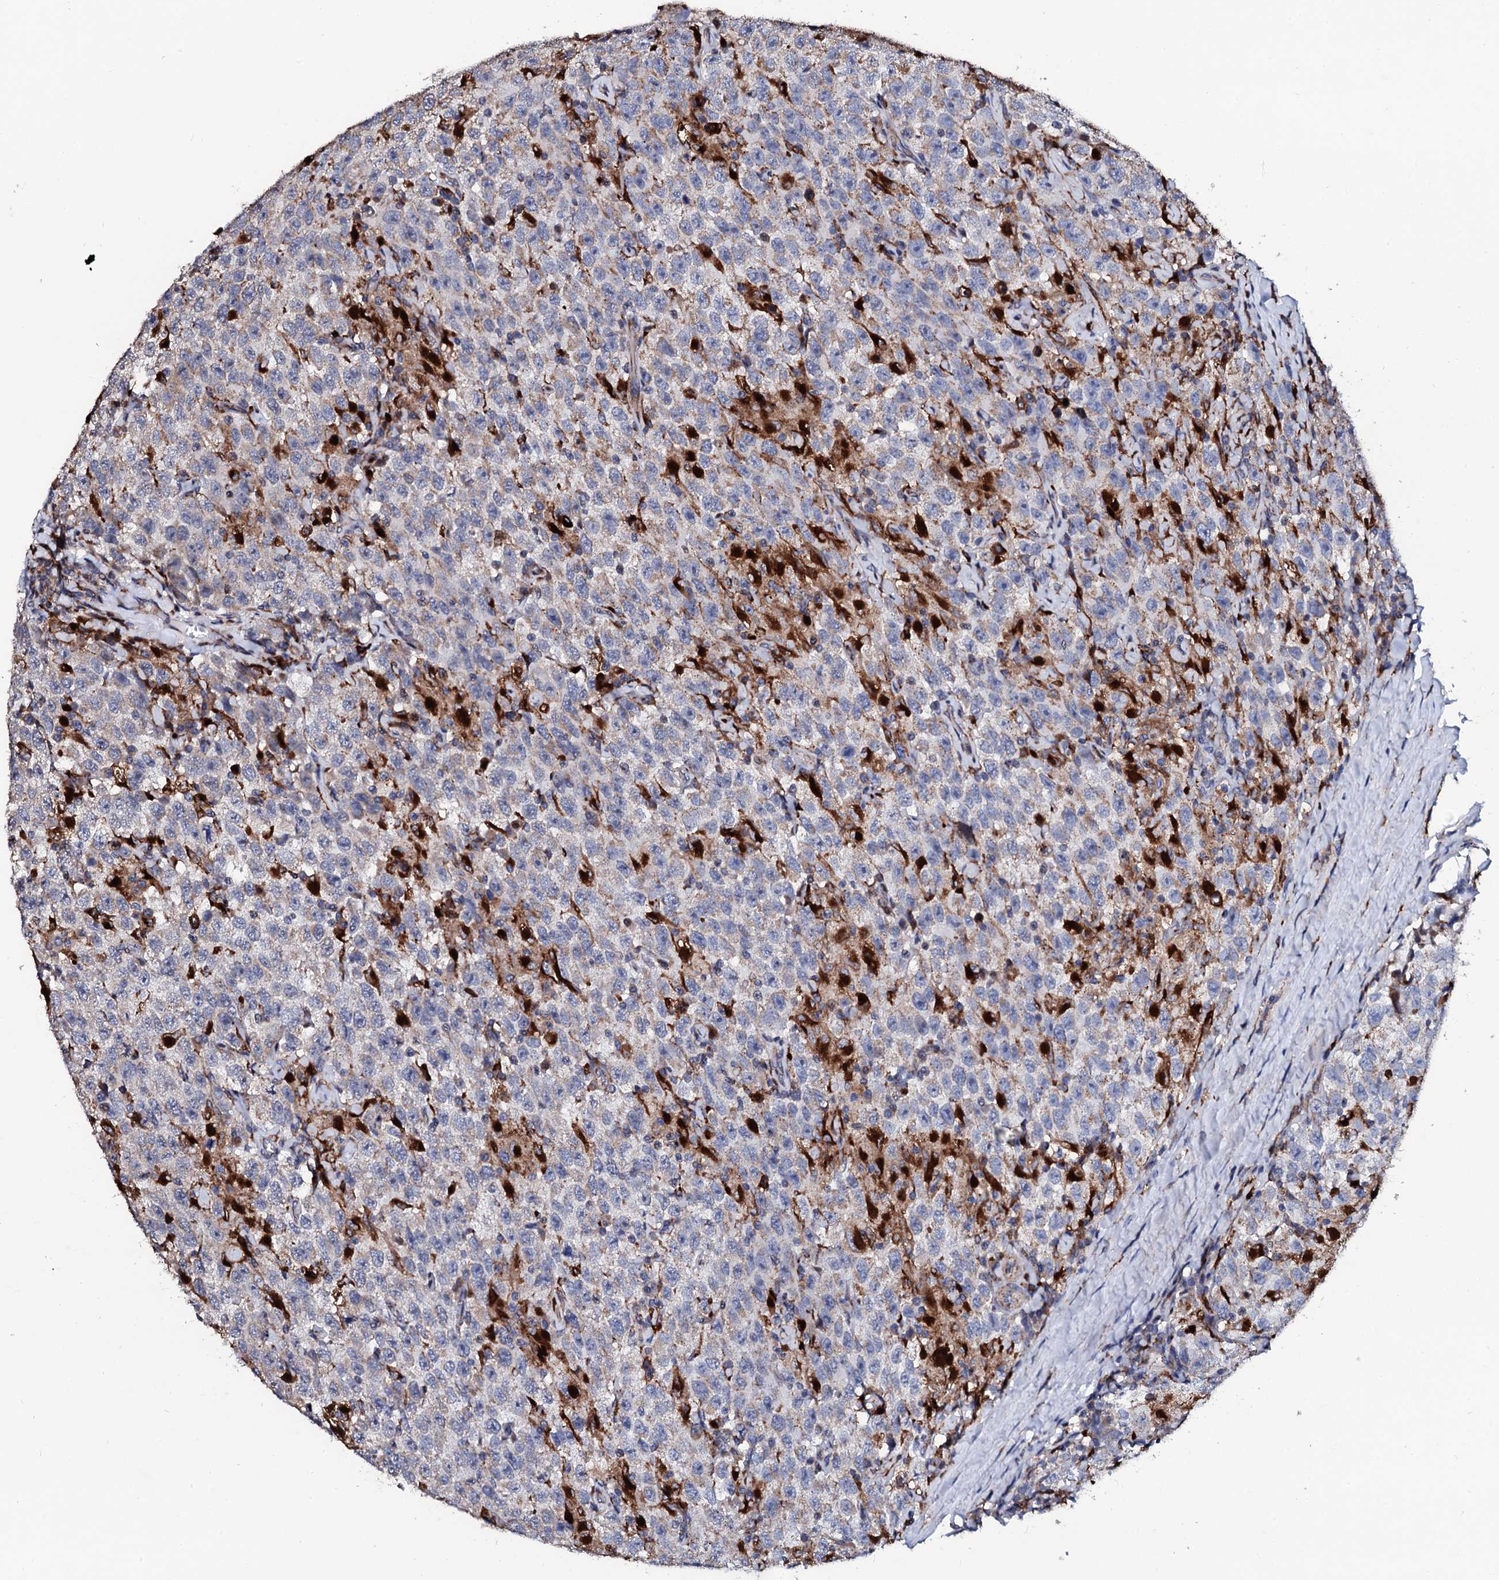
{"staining": {"intensity": "weak", "quantity": "25%-75%", "location": "cytoplasmic/membranous"}, "tissue": "testis cancer", "cell_type": "Tumor cells", "image_type": "cancer", "snomed": [{"axis": "morphology", "description": "Seminoma, NOS"}, {"axis": "topography", "description": "Testis"}], "caption": "Weak cytoplasmic/membranous protein expression is appreciated in about 25%-75% of tumor cells in seminoma (testis).", "gene": "TCIRG1", "patient": {"sex": "male", "age": 41}}